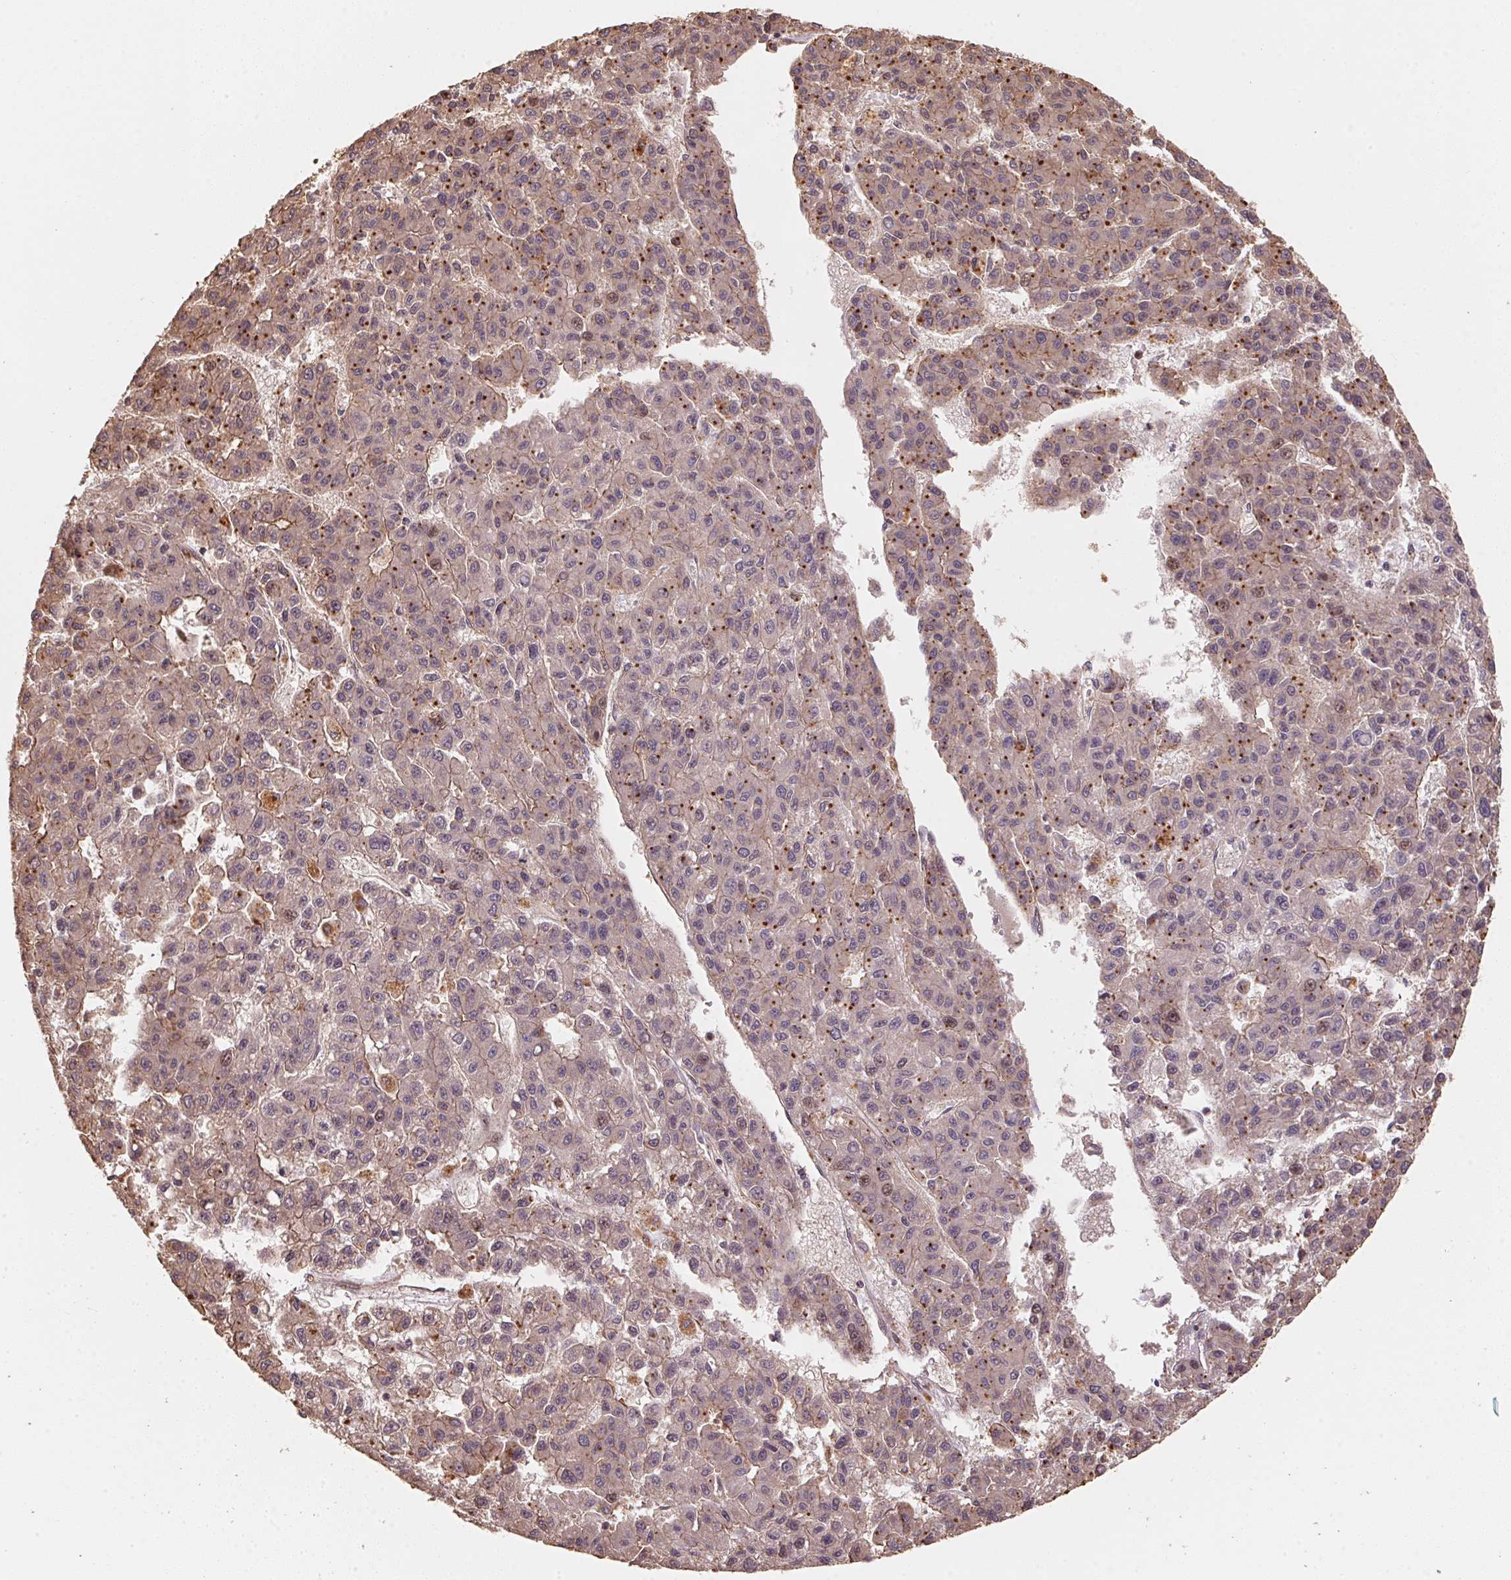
{"staining": {"intensity": "moderate", "quantity": "<25%", "location": "cytoplasmic/membranous"}, "tissue": "liver cancer", "cell_type": "Tumor cells", "image_type": "cancer", "snomed": [{"axis": "morphology", "description": "Carcinoma, Hepatocellular, NOS"}, {"axis": "topography", "description": "Liver"}], "caption": "Immunohistochemical staining of liver cancer demonstrates moderate cytoplasmic/membranous protein staining in approximately <25% of tumor cells. Immunohistochemistry stains the protein of interest in brown and the nuclei are stained blue.", "gene": "TMEM222", "patient": {"sex": "male", "age": 70}}